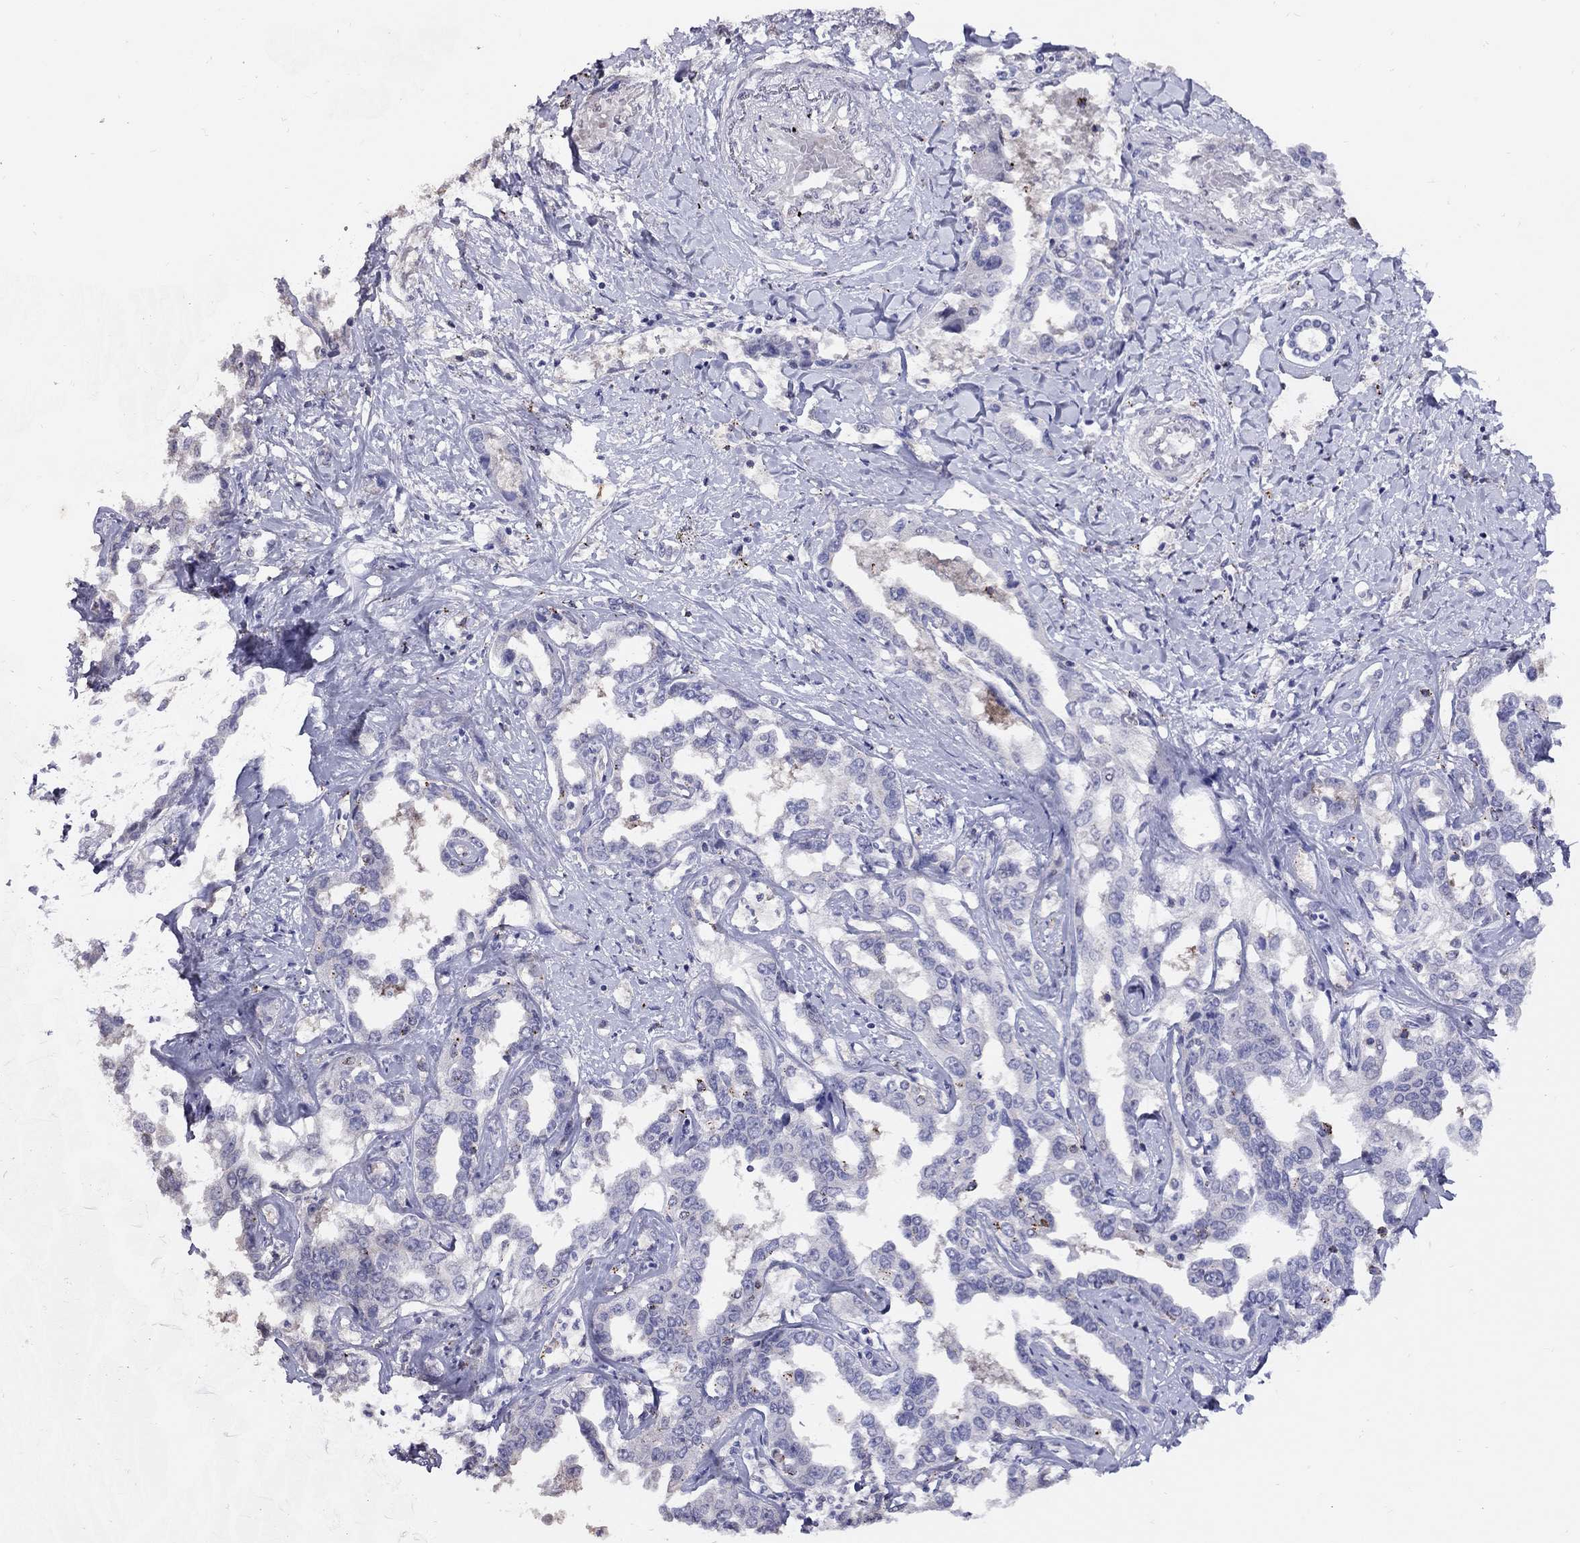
{"staining": {"intensity": "negative", "quantity": "none", "location": "none"}, "tissue": "liver cancer", "cell_type": "Tumor cells", "image_type": "cancer", "snomed": [{"axis": "morphology", "description": "Cholangiocarcinoma"}, {"axis": "topography", "description": "Liver"}], "caption": "Immunohistochemistry image of neoplastic tissue: human cholangiocarcinoma (liver) stained with DAB (3,3'-diaminobenzidine) demonstrates no significant protein positivity in tumor cells.", "gene": "MAGEB4", "patient": {"sex": "male", "age": 59}}